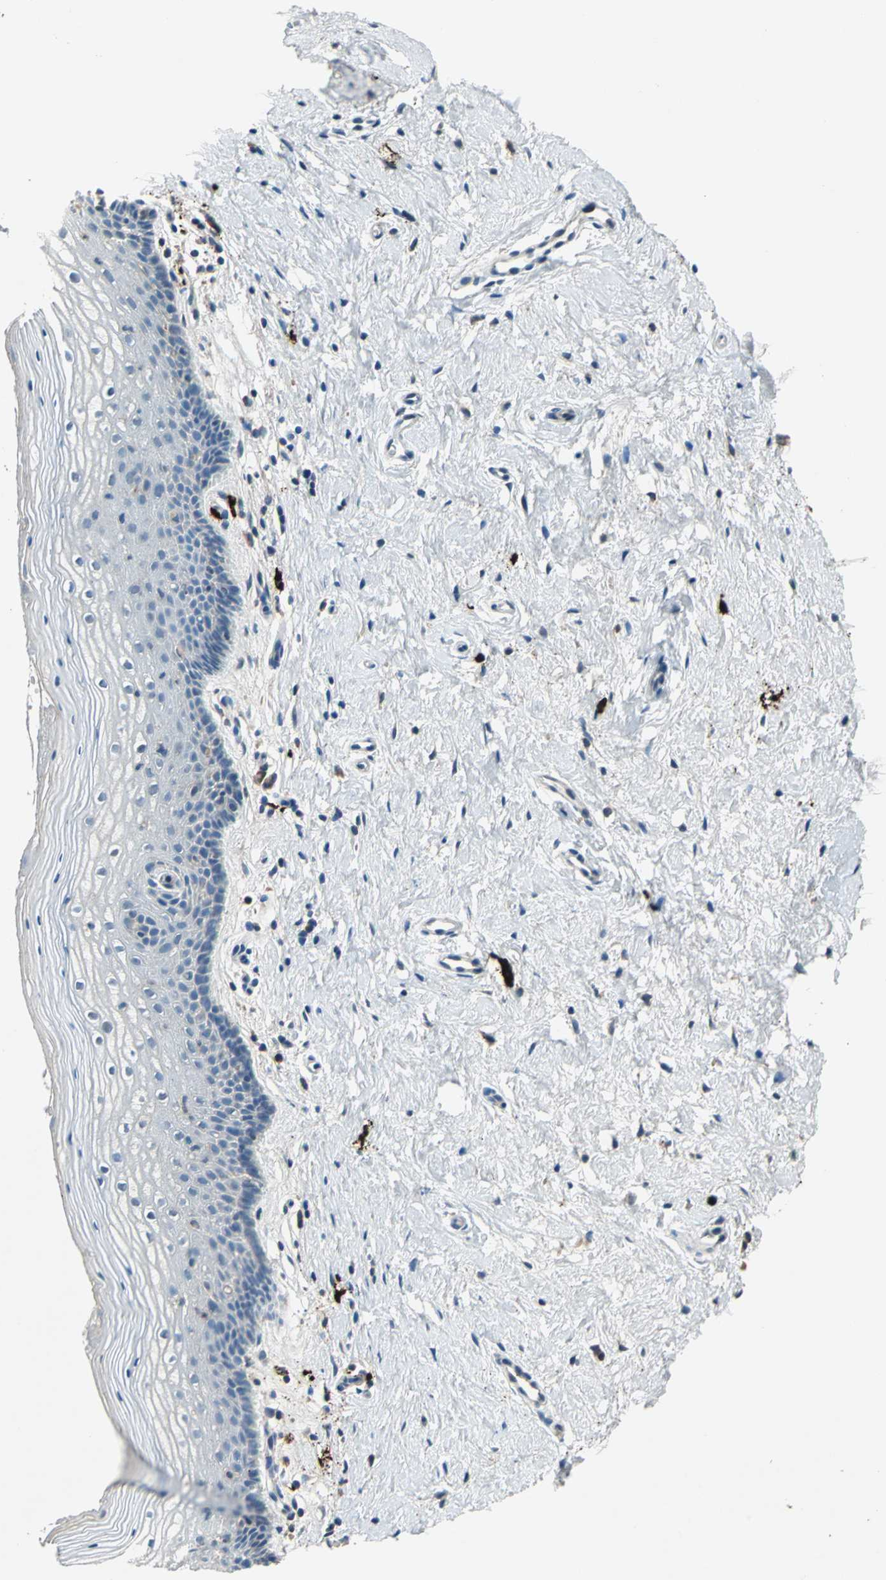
{"staining": {"intensity": "weak", "quantity": "<25%", "location": "cytoplasmic/membranous"}, "tissue": "vagina", "cell_type": "Squamous epithelial cells", "image_type": "normal", "snomed": [{"axis": "morphology", "description": "Normal tissue, NOS"}, {"axis": "topography", "description": "Vagina"}], "caption": "There is no significant staining in squamous epithelial cells of vagina.", "gene": "SLC19A2", "patient": {"sex": "female", "age": 46}}